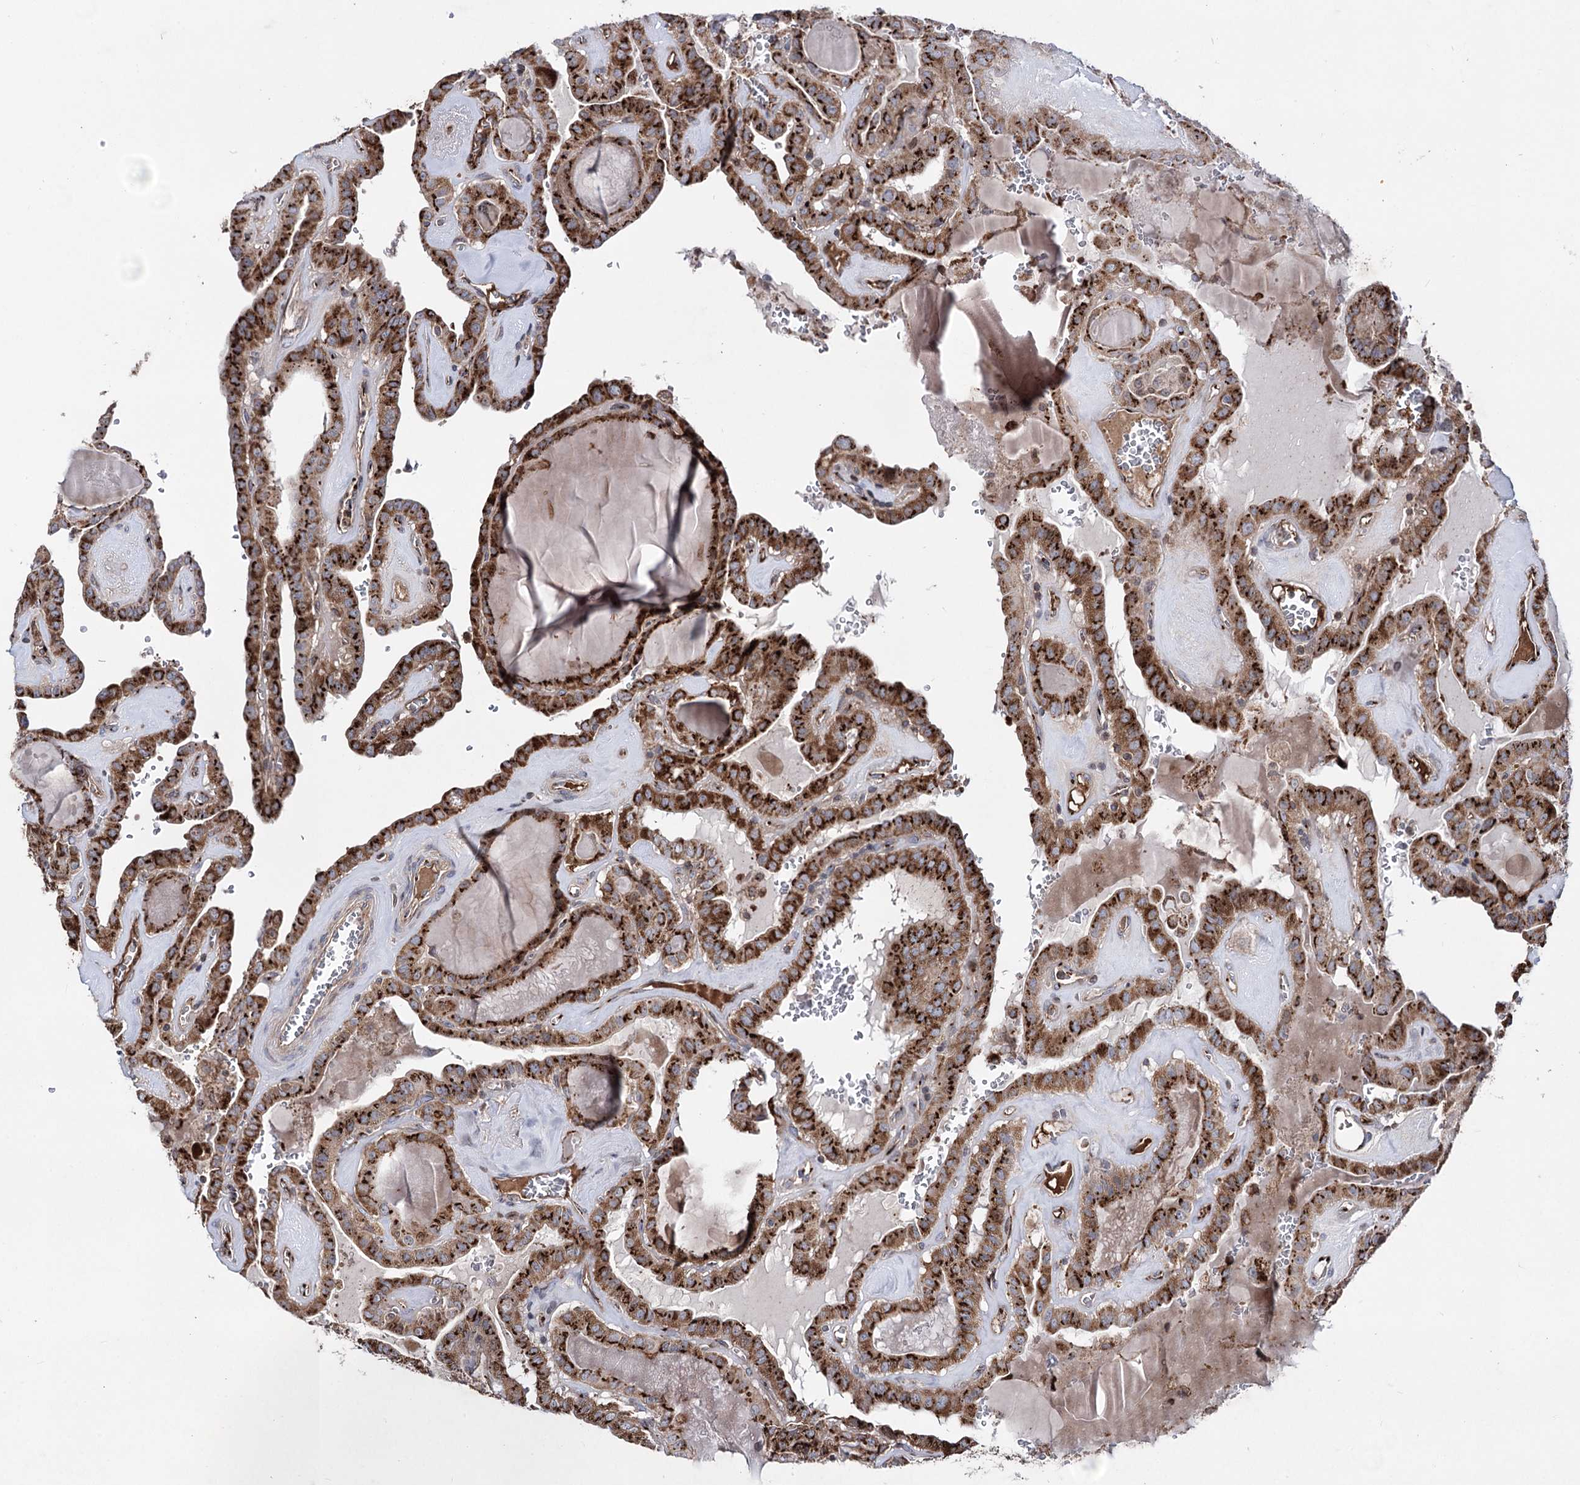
{"staining": {"intensity": "strong", "quantity": ">75%", "location": "cytoplasmic/membranous"}, "tissue": "thyroid cancer", "cell_type": "Tumor cells", "image_type": "cancer", "snomed": [{"axis": "morphology", "description": "Papillary adenocarcinoma, NOS"}, {"axis": "topography", "description": "Thyroid gland"}], "caption": "This photomicrograph shows IHC staining of human thyroid cancer, with high strong cytoplasmic/membranous expression in about >75% of tumor cells.", "gene": "ARHGAP20", "patient": {"sex": "male", "age": 52}}